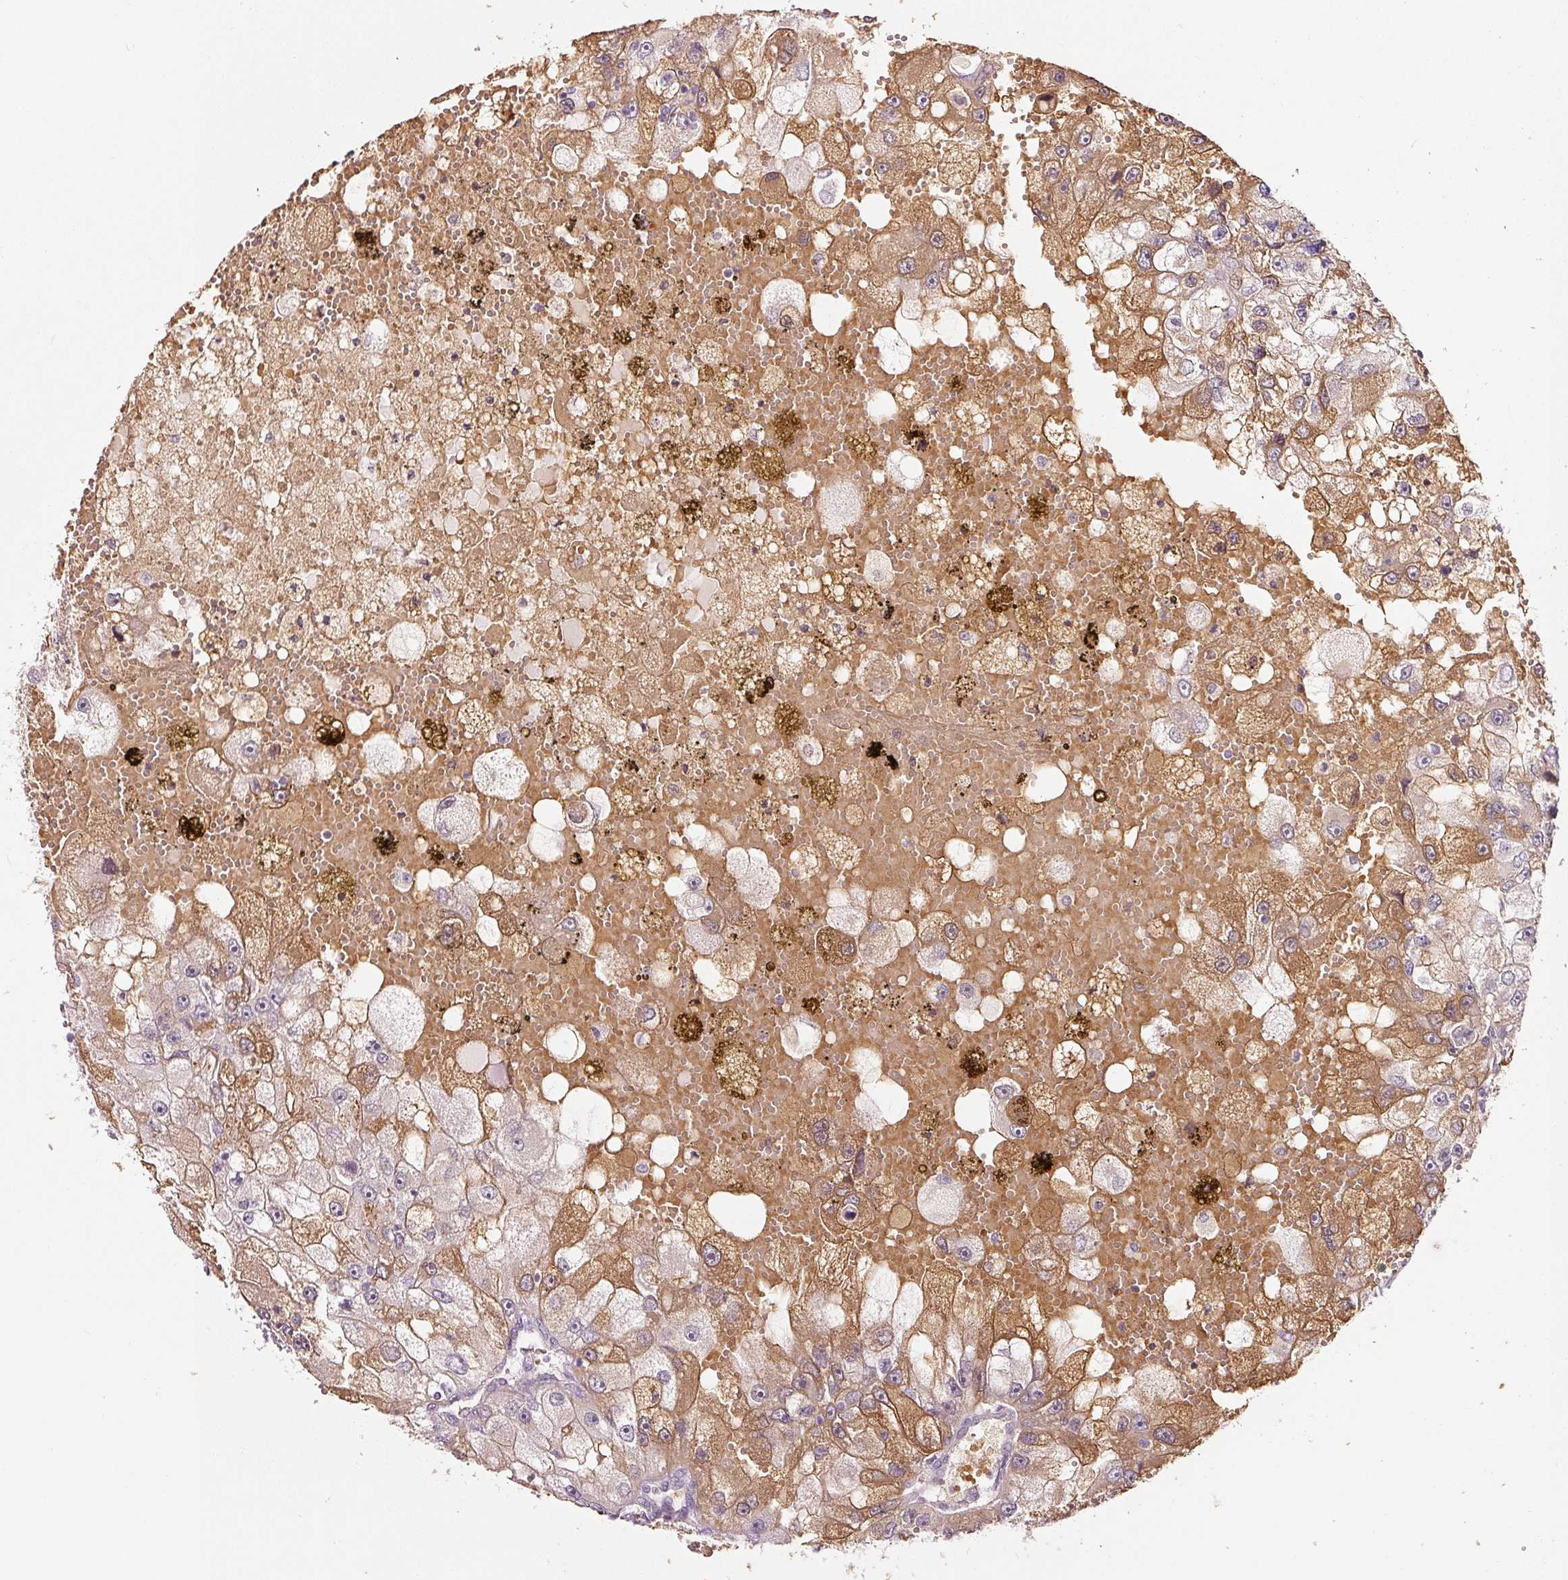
{"staining": {"intensity": "moderate", "quantity": "<25%", "location": "cytoplasmic/membranous"}, "tissue": "renal cancer", "cell_type": "Tumor cells", "image_type": "cancer", "snomed": [{"axis": "morphology", "description": "Adenocarcinoma, NOS"}, {"axis": "topography", "description": "Kidney"}], "caption": "Tumor cells exhibit moderate cytoplasmic/membranous positivity in about <25% of cells in adenocarcinoma (renal). (DAB IHC, brown staining for protein, blue staining for nuclei).", "gene": "ZNF460", "patient": {"sex": "male", "age": 63}}